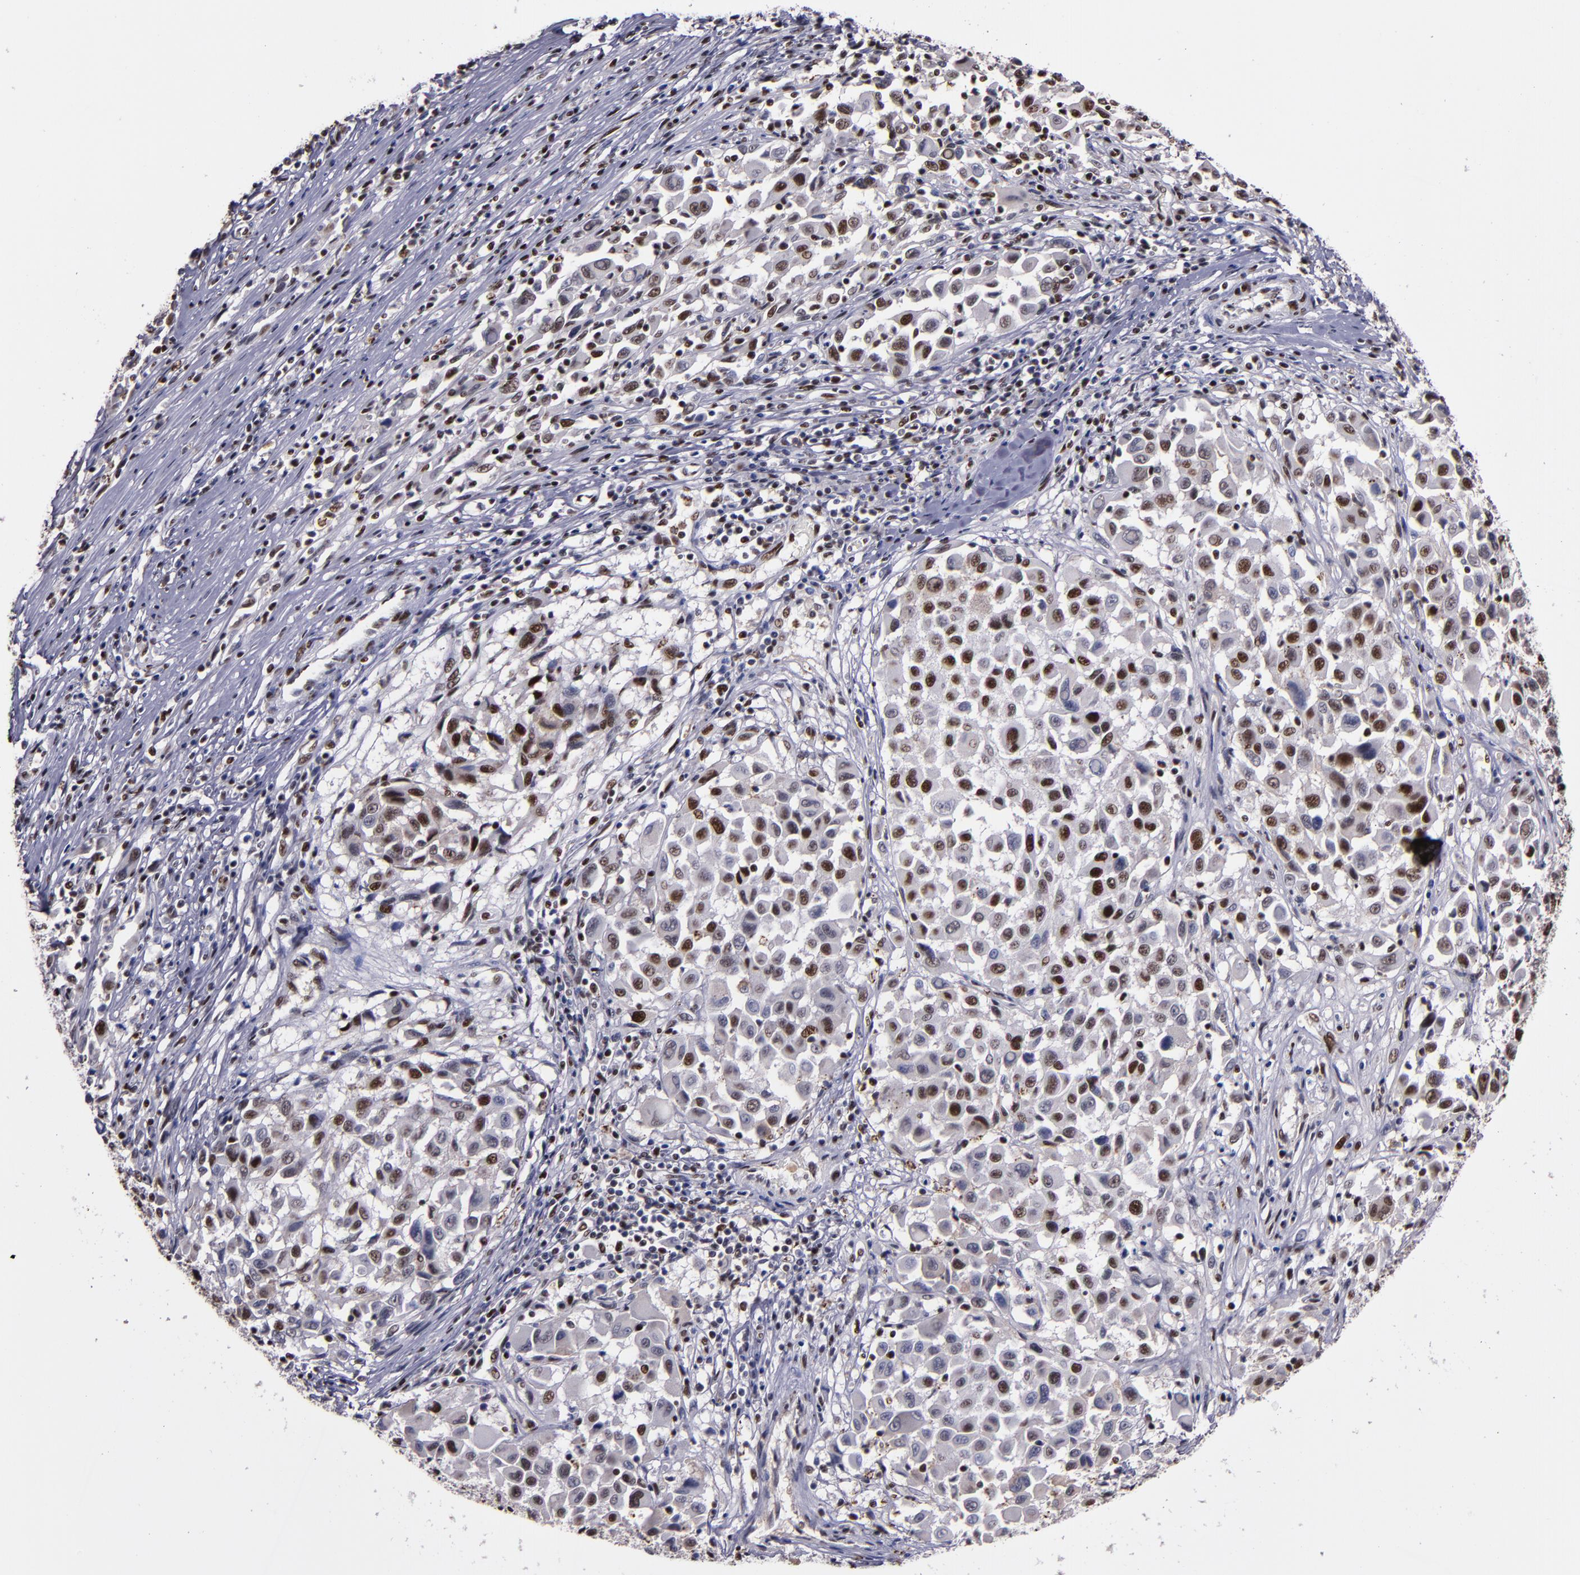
{"staining": {"intensity": "moderate", "quantity": ">75%", "location": "nuclear"}, "tissue": "melanoma", "cell_type": "Tumor cells", "image_type": "cancer", "snomed": [{"axis": "morphology", "description": "Malignant melanoma, Metastatic site"}, {"axis": "topography", "description": "Lymph node"}], "caption": "IHC histopathology image of neoplastic tissue: human melanoma stained using immunohistochemistry exhibits medium levels of moderate protein expression localized specifically in the nuclear of tumor cells, appearing as a nuclear brown color.", "gene": "PPP4R3A", "patient": {"sex": "male", "age": 61}}